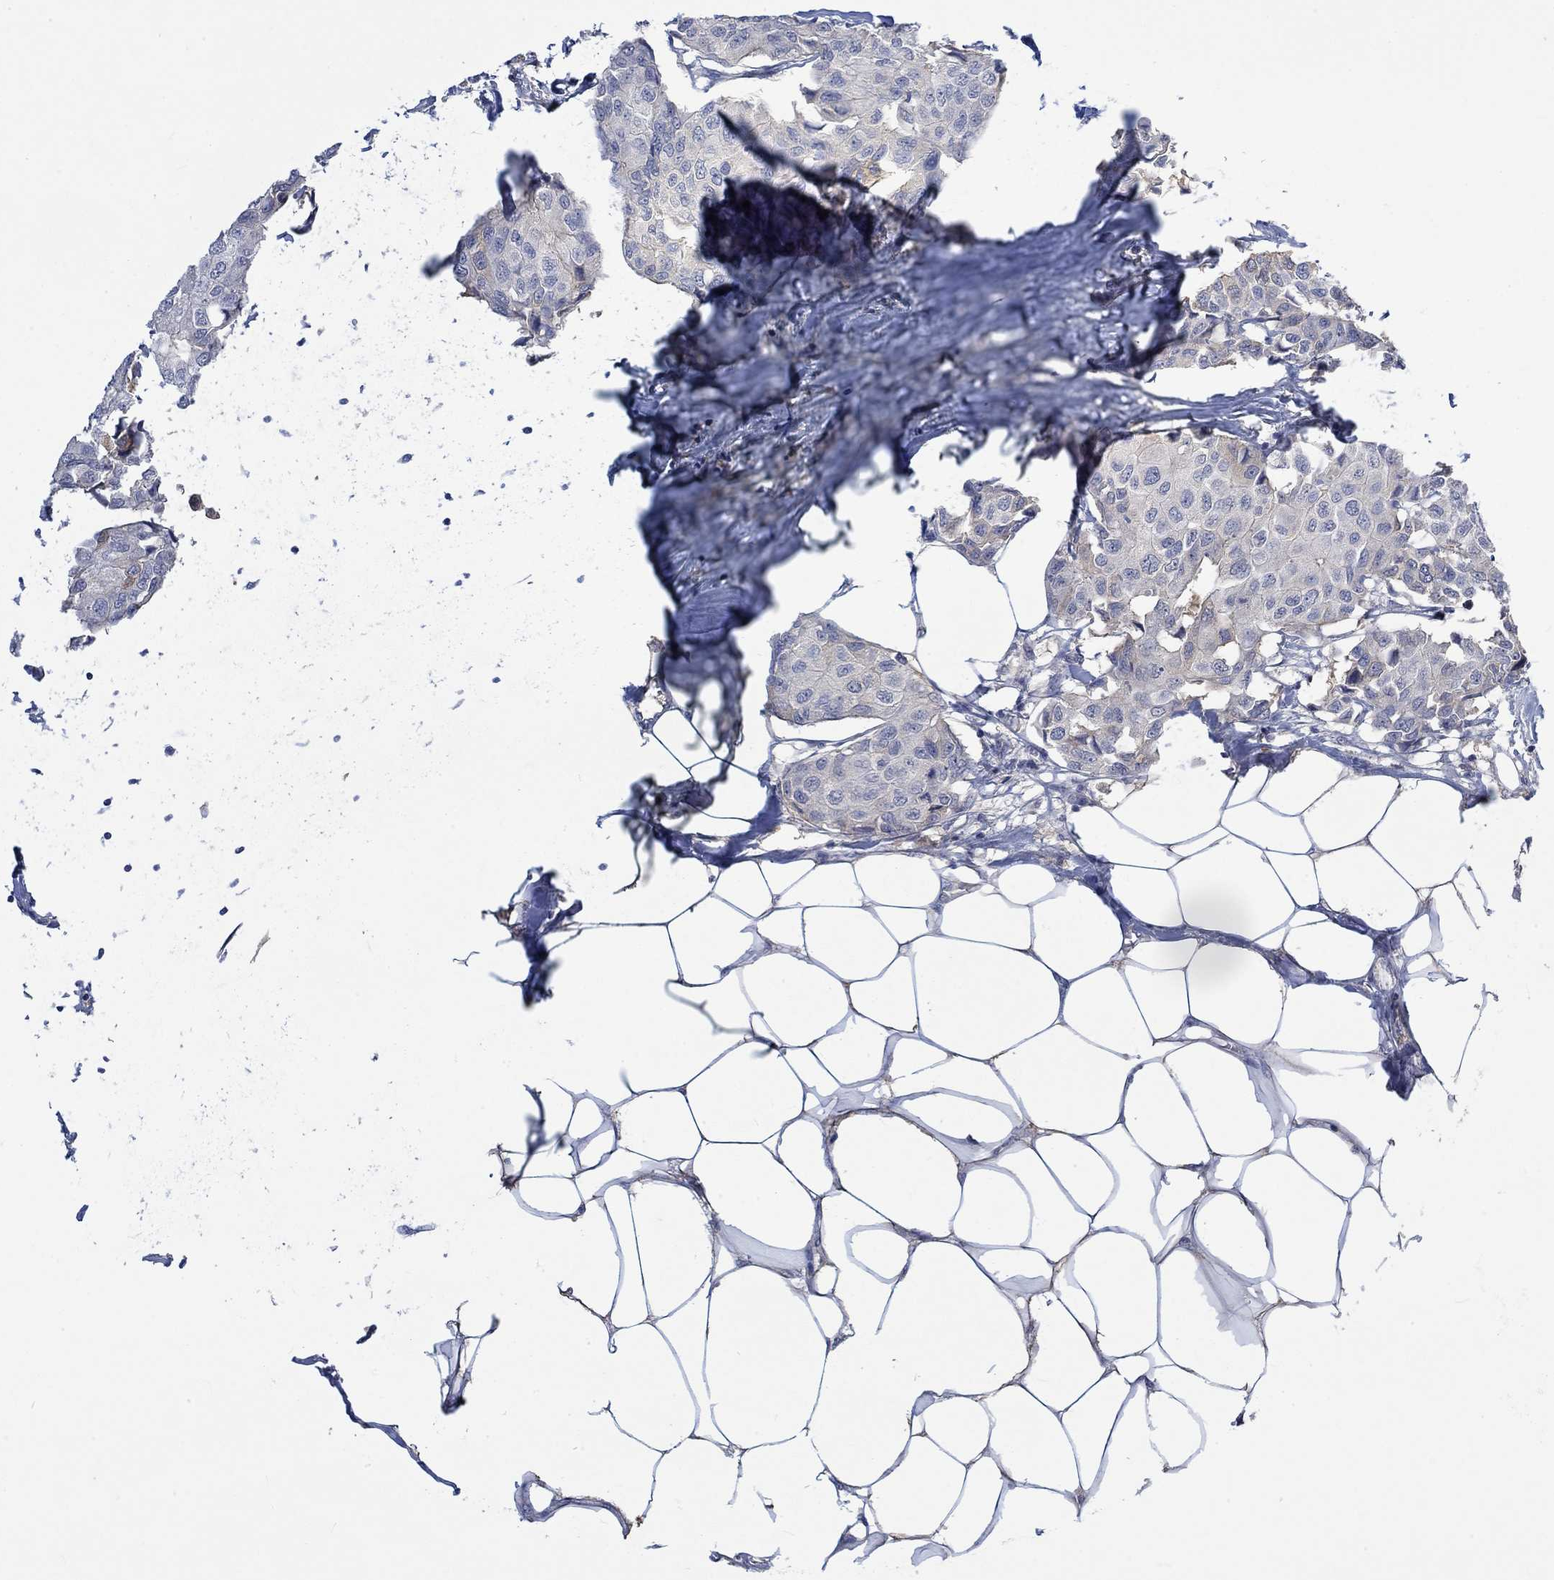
{"staining": {"intensity": "negative", "quantity": "none", "location": "none"}, "tissue": "breast cancer", "cell_type": "Tumor cells", "image_type": "cancer", "snomed": [{"axis": "morphology", "description": "Duct carcinoma"}, {"axis": "topography", "description": "Breast"}], "caption": "This histopathology image is of breast cancer stained with immunohistochemistry to label a protein in brown with the nuclei are counter-stained blue. There is no staining in tumor cells.", "gene": "MSTN", "patient": {"sex": "female", "age": 80}}